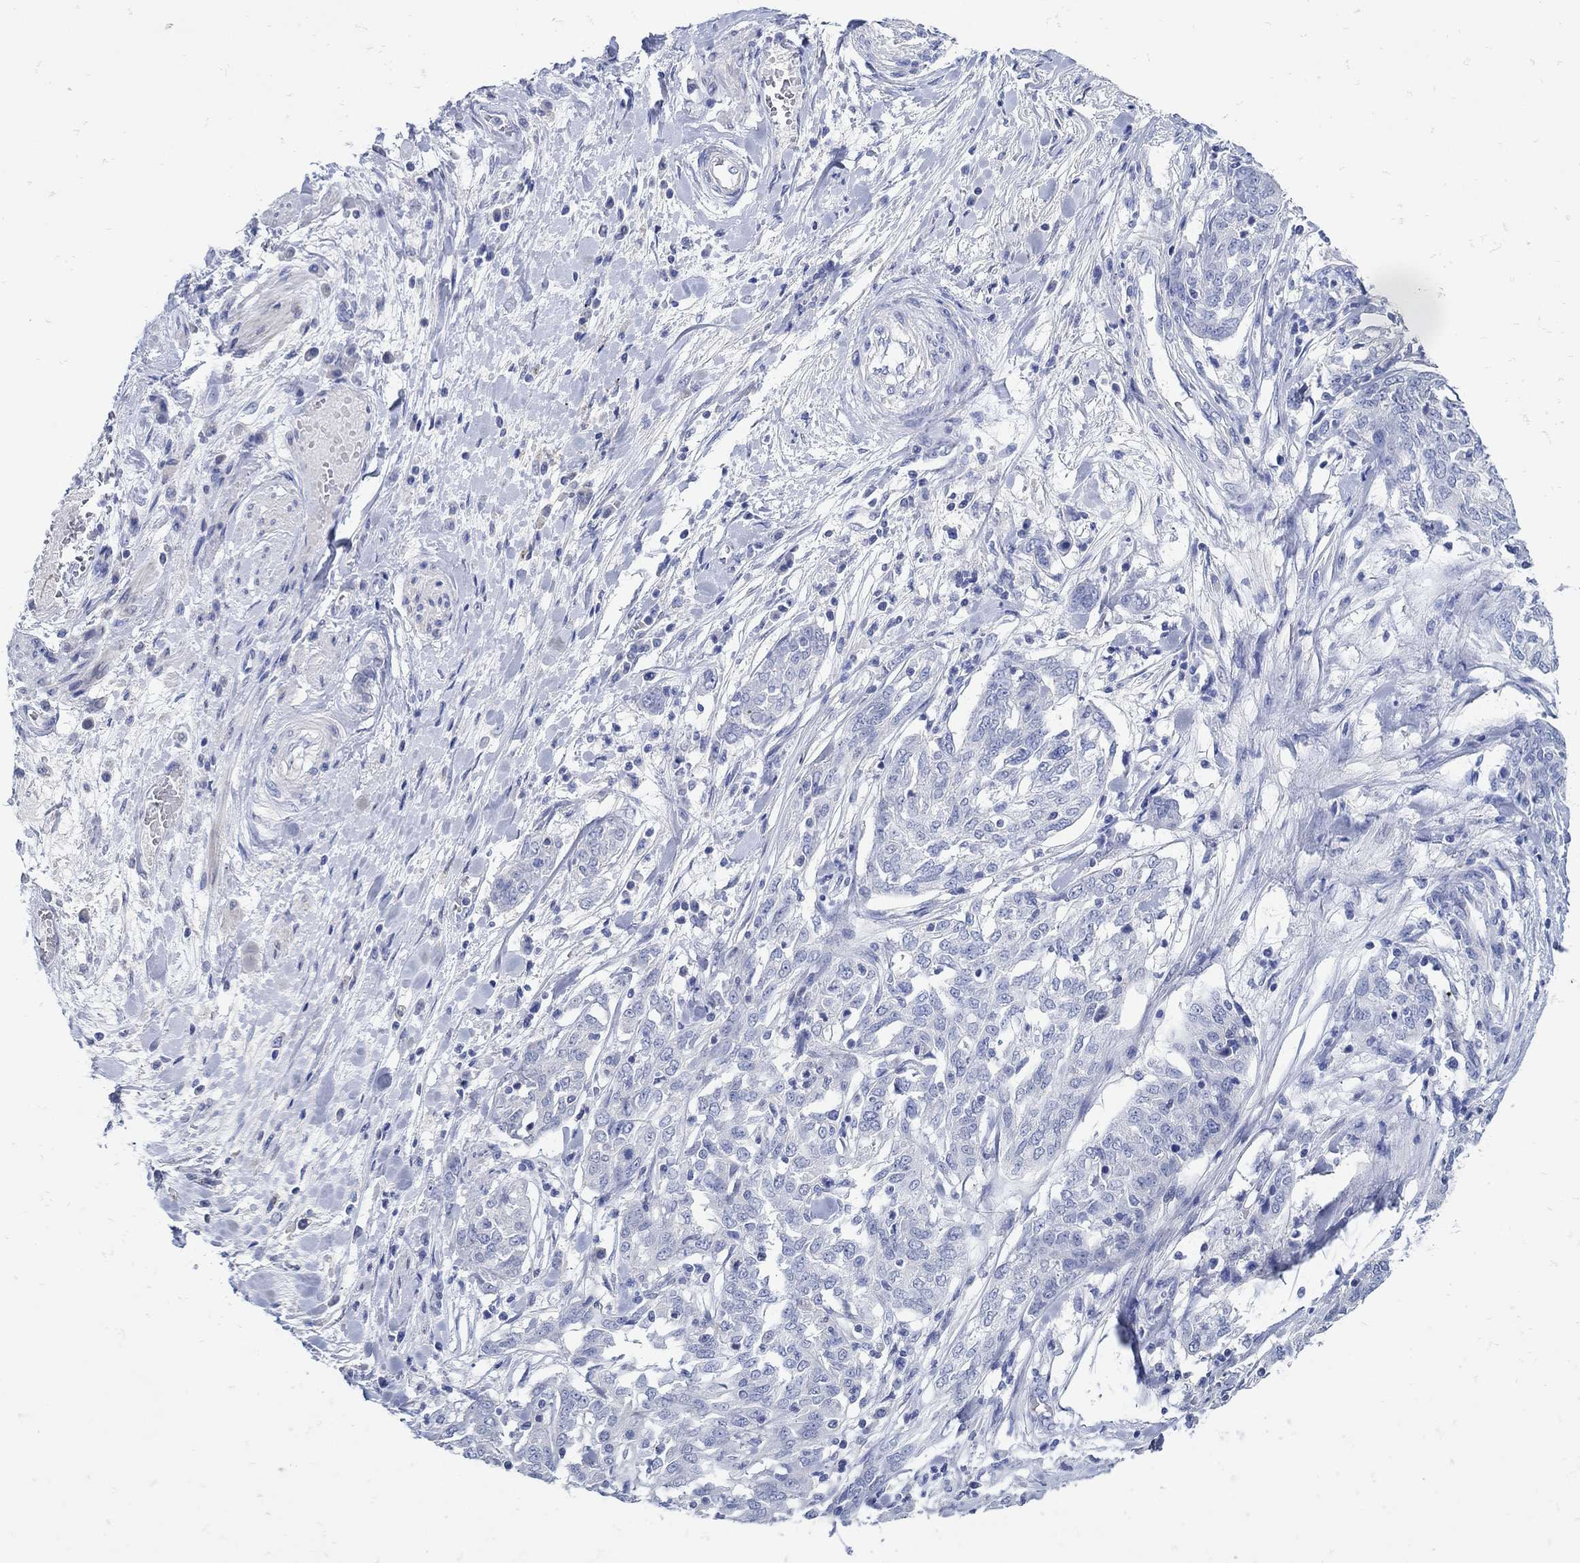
{"staining": {"intensity": "negative", "quantity": "none", "location": "none"}, "tissue": "ovarian cancer", "cell_type": "Tumor cells", "image_type": "cancer", "snomed": [{"axis": "morphology", "description": "Cystadenocarcinoma, serous, NOS"}, {"axis": "topography", "description": "Ovary"}], "caption": "DAB (3,3'-diaminobenzidine) immunohistochemical staining of human ovarian cancer (serous cystadenocarcinoma) displays no significant expression in tumor cells.", "gene": "NOS1", "patient": {"sex": "female", "age": 67}}